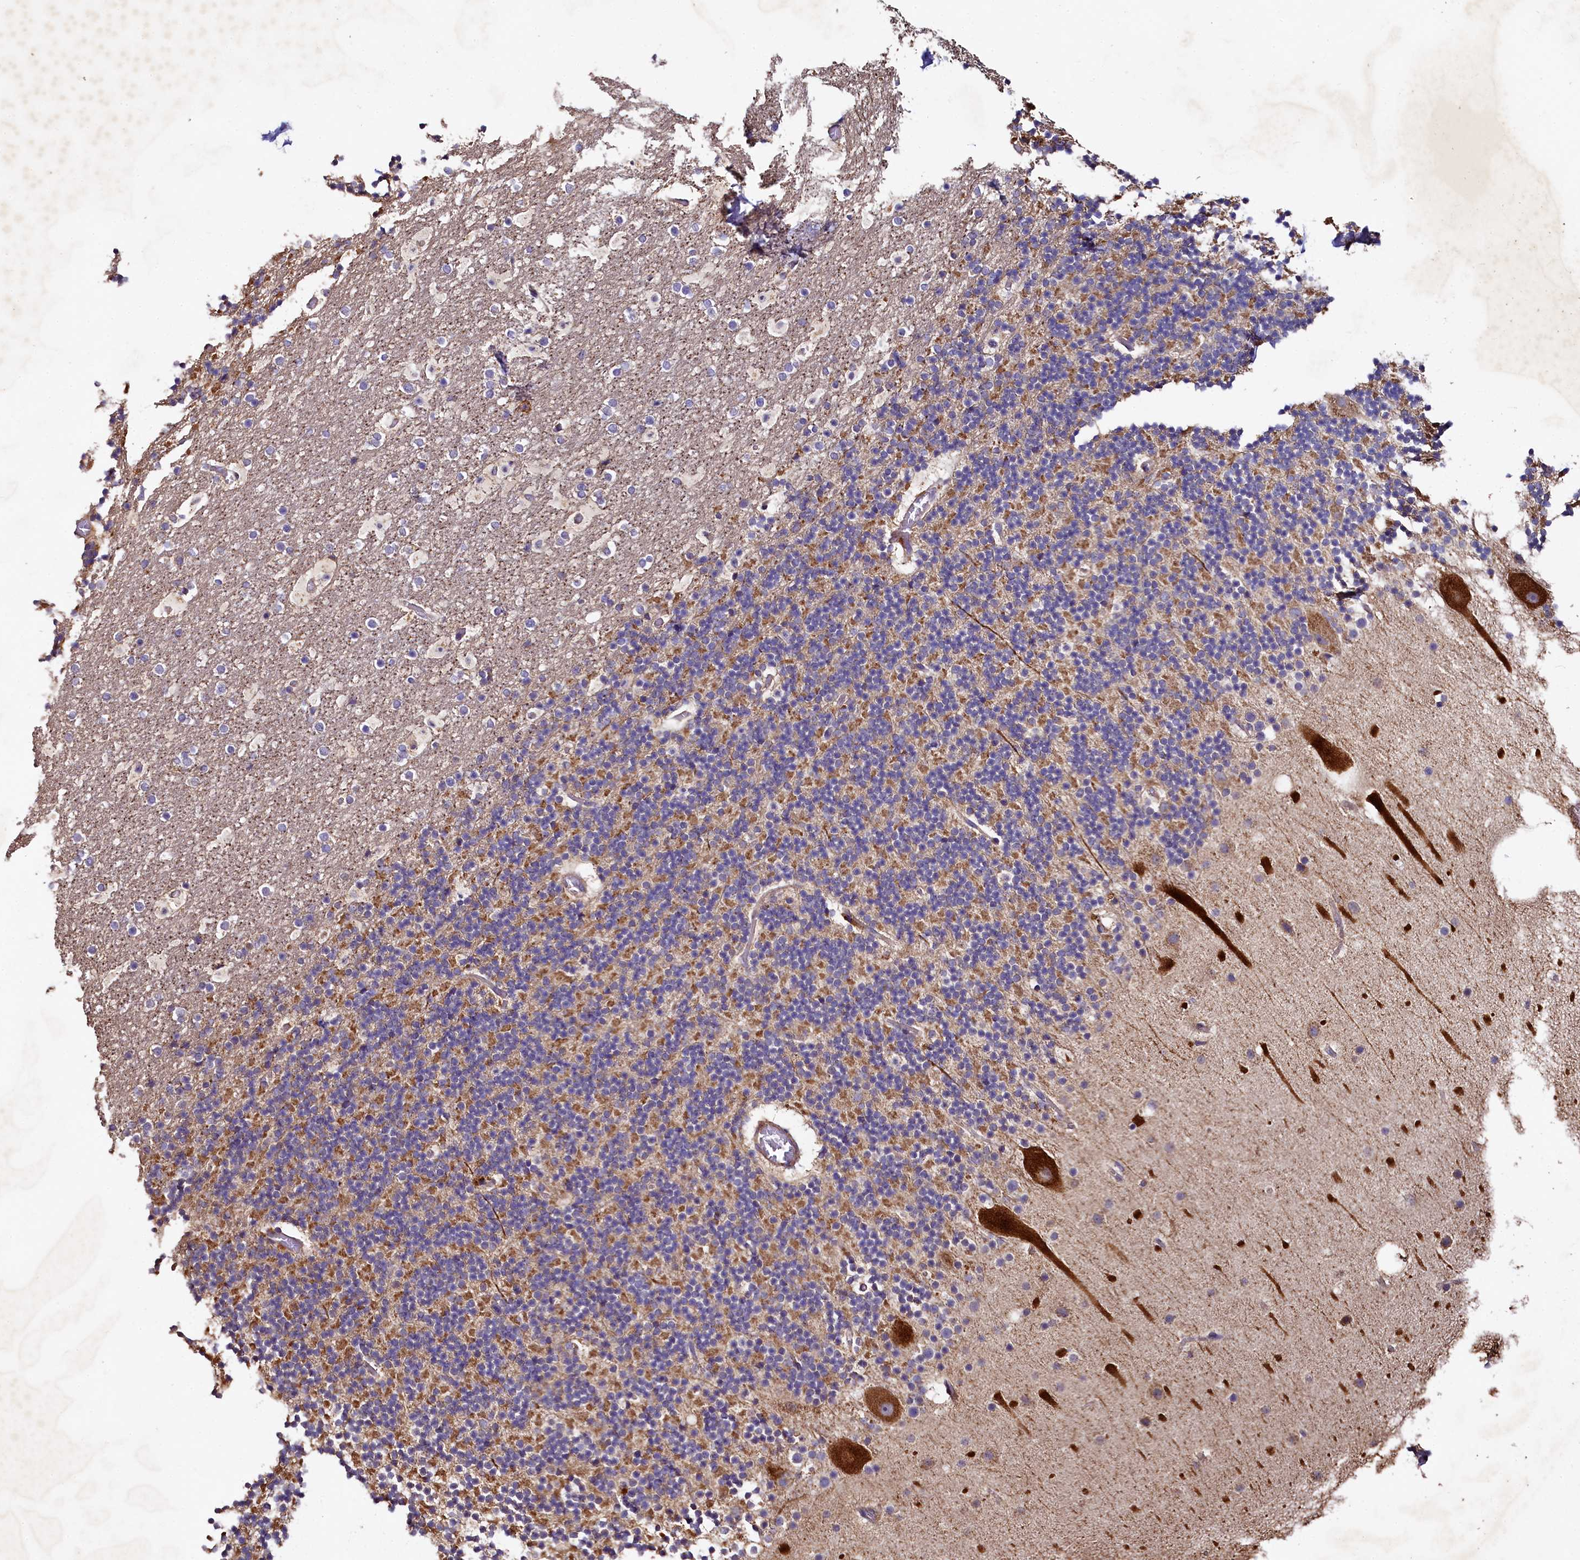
{"staining": {"intensity": "moderate", "quantity": "<25%", "location": "cytoplasmic/membranous"}, "tissue": "cerebellum", "cell_type": "Cells in granular layer", "image_type": "normal", "snomed": [{"axis": "morphology", "description": "Normal tissue, NOS"}, {"axis": "topography", "description": "Cerebellum"}], "caption": "A micrograph of cerebellum stained for a protein demonstrates moderate cytoplasmic/membranous brown staining in cells in granular layer. (DAB IHC, brown staining for protein, blue staining for nuclei).", "gene": "SPRYD3", "patient": {"sex": "male", "age": 57}}